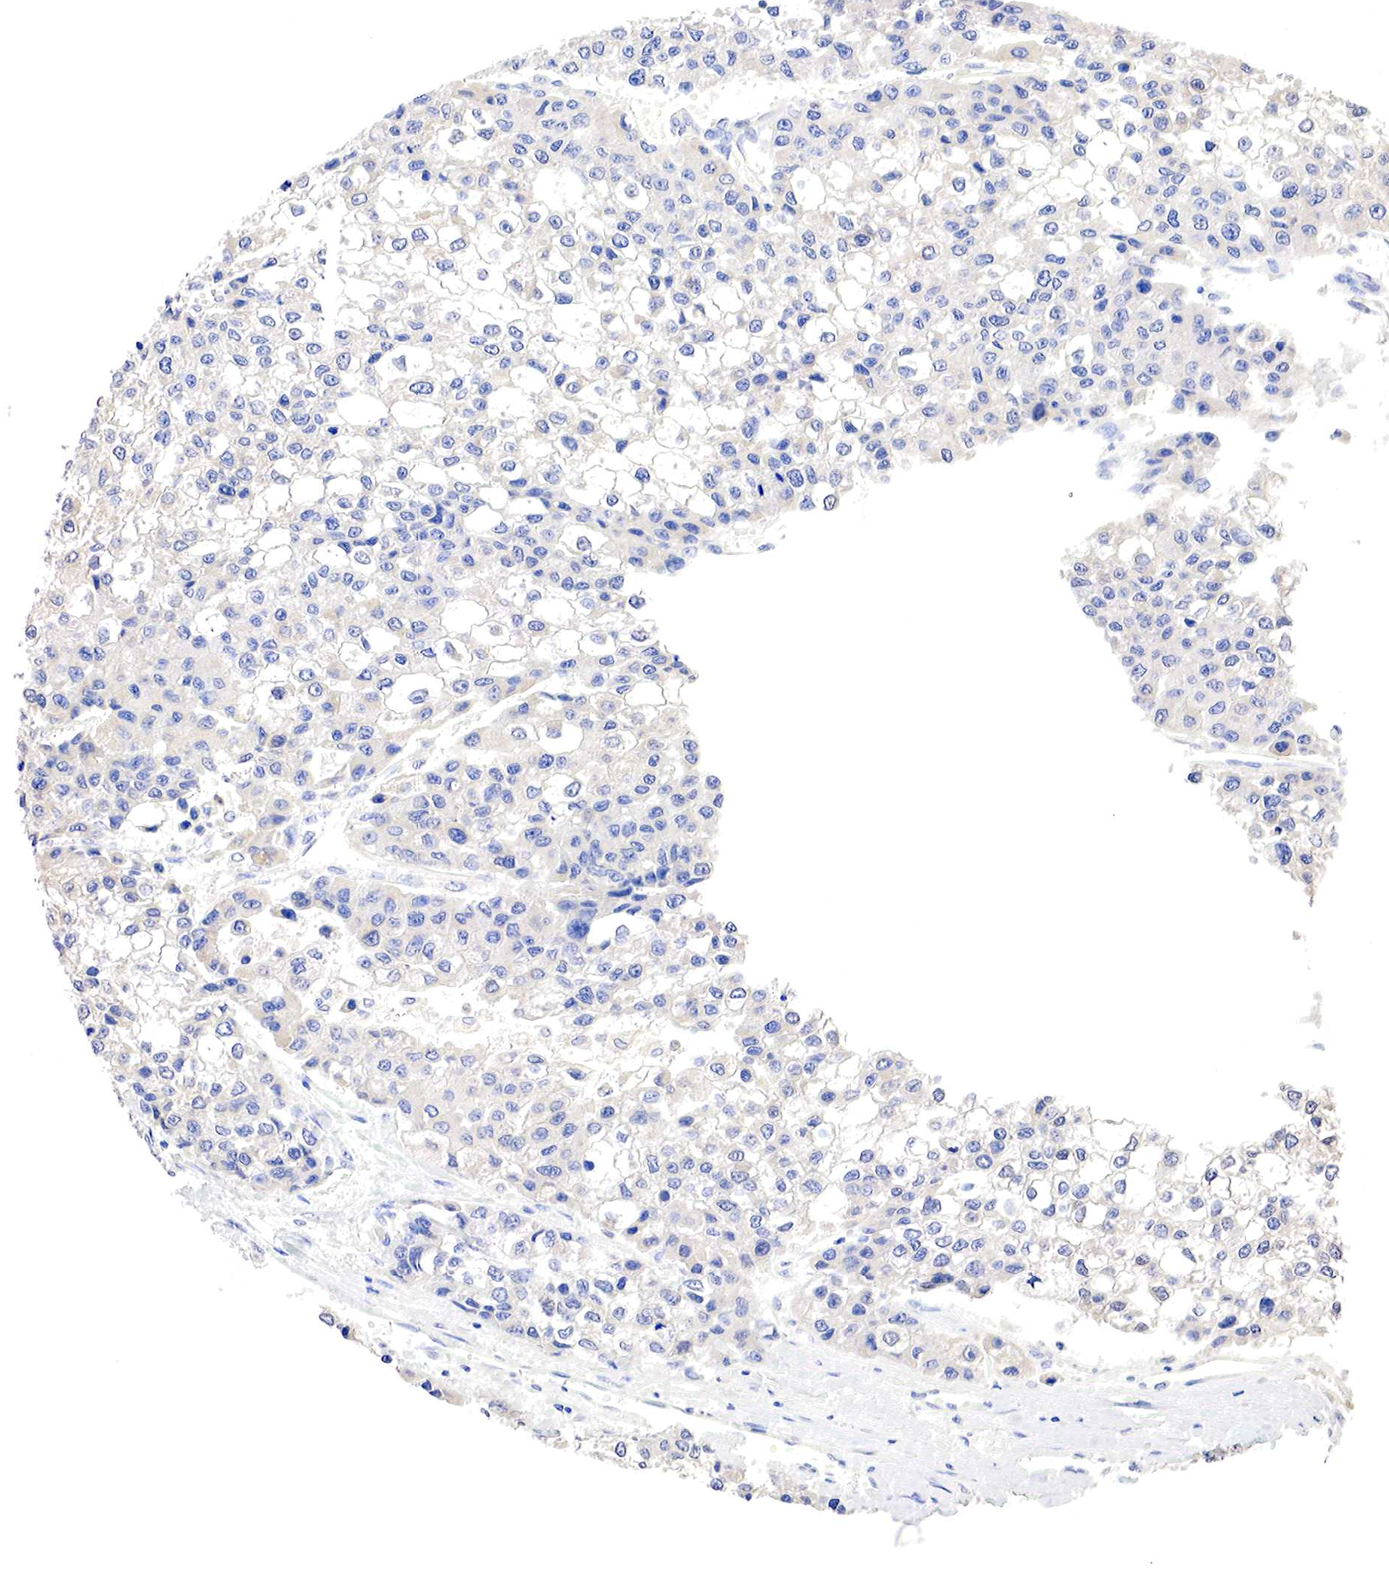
{"staining": {"intensity": "negative", "quantity": "none", "location": "none"}, "tissue": "liver cancer", "cell_type": "Tumor cells", "image_type": "cancer", "snomed": [{"axis": "morphology", "description": "Carcinoma, Hepatocellular, NOS"}, {"axis": "topography", "description": "Liver"}], "caption": "A micrograph of liver cancer stained for a protein displays no brown staining in tumor cells.", "gene": "GATA1", "patient": {"sex": "female", "age": 66}}